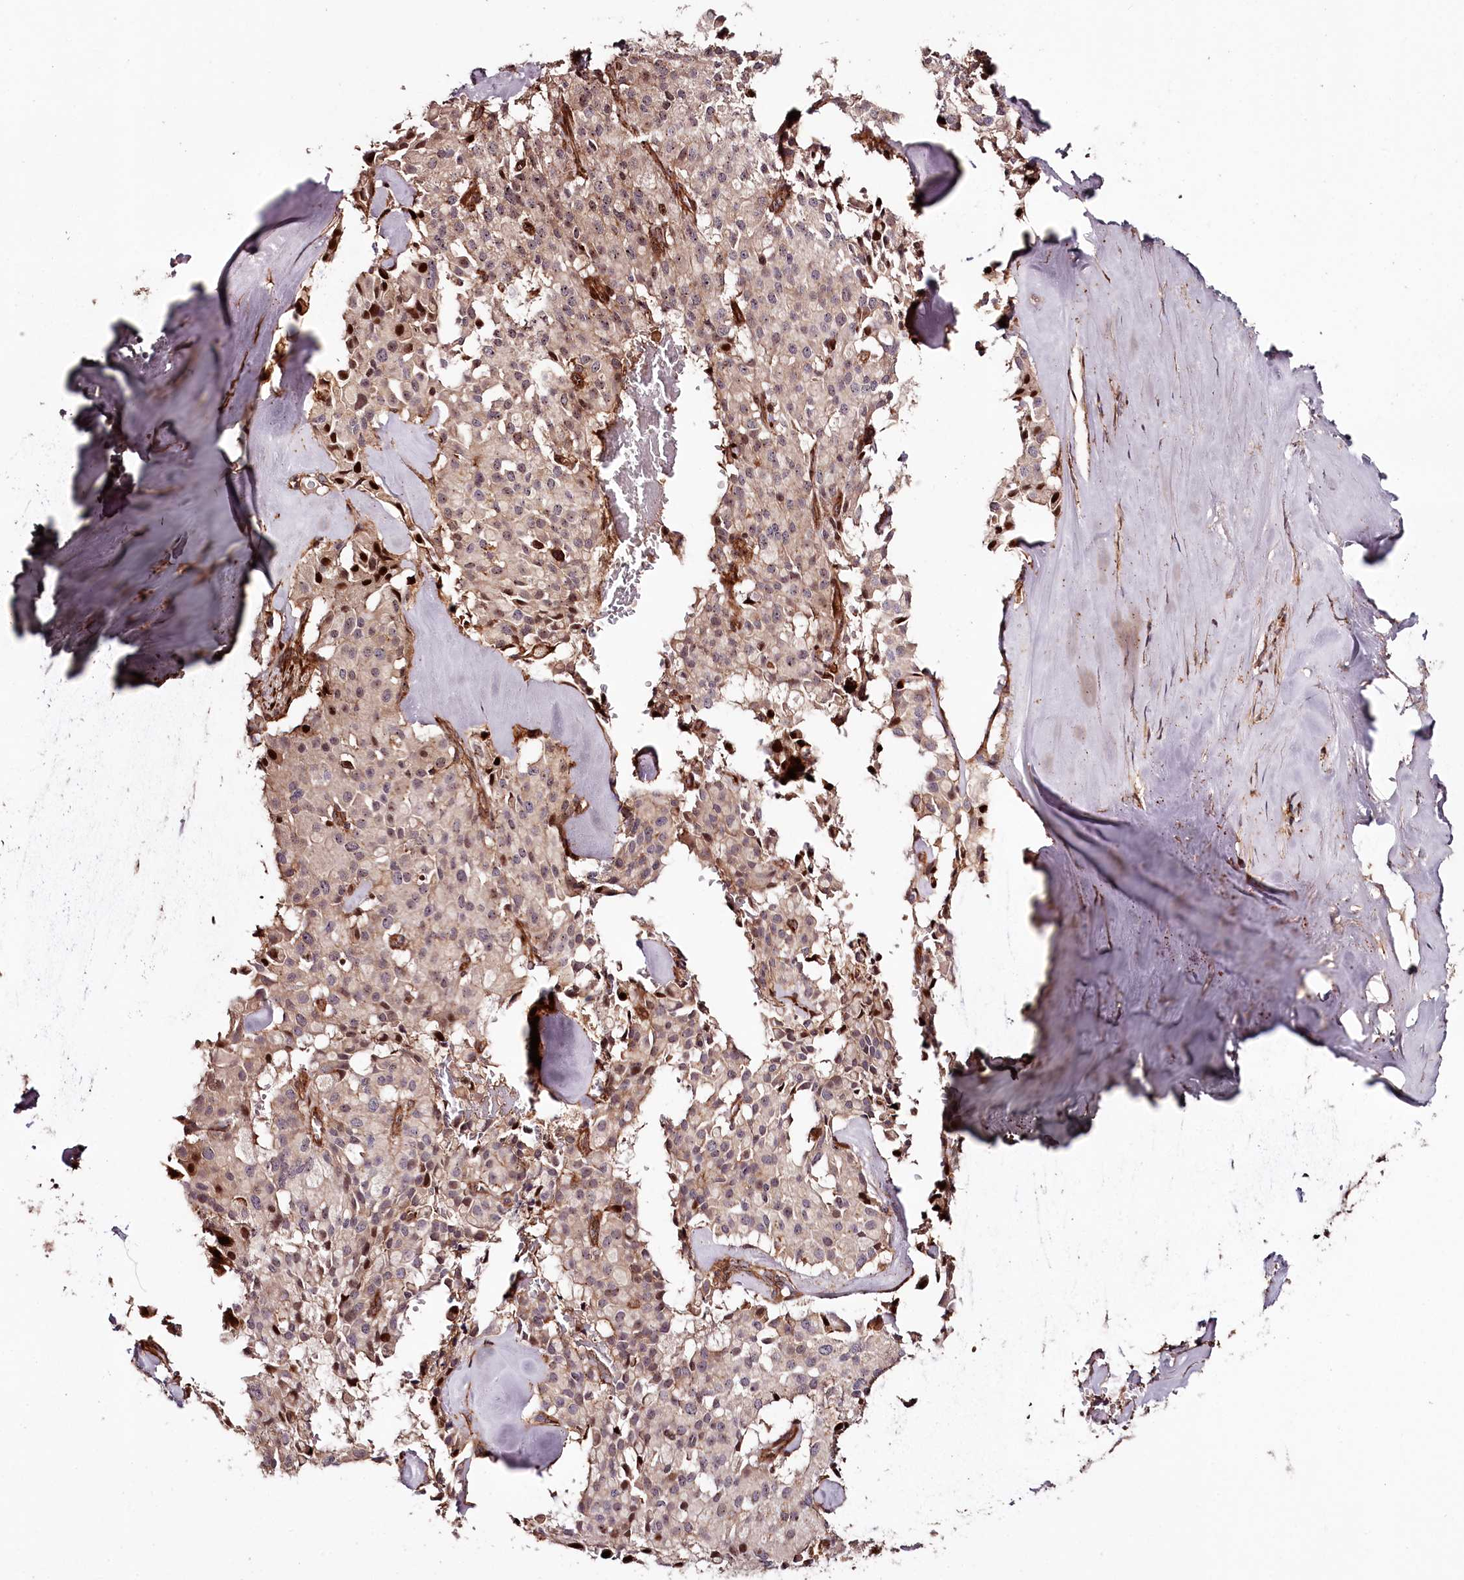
{"staining": {"intensity": "weak", "quantity": "25%-75%", "location": "cytoplasmic/membranous,nuclear"}, "tissue": "pancreatic cancer", "cell_type": "Tumor cells", "image_type": "cancer", "snomed": [{"axis": "morphology", "description": "Adenocarcinoma, NOS"}, {"axis": "topography", "description": "Pancreas"}], "caption": "Immunohistochemistry (IHC) of human adenocarcinoma (pancreatic) reveals low levels of weak cytoplasmic/membranous and nuclear expression in about 25%-75% of tumor cells.", "gene": "KIF14", "patient": {"sex": "male", "age": 65}}